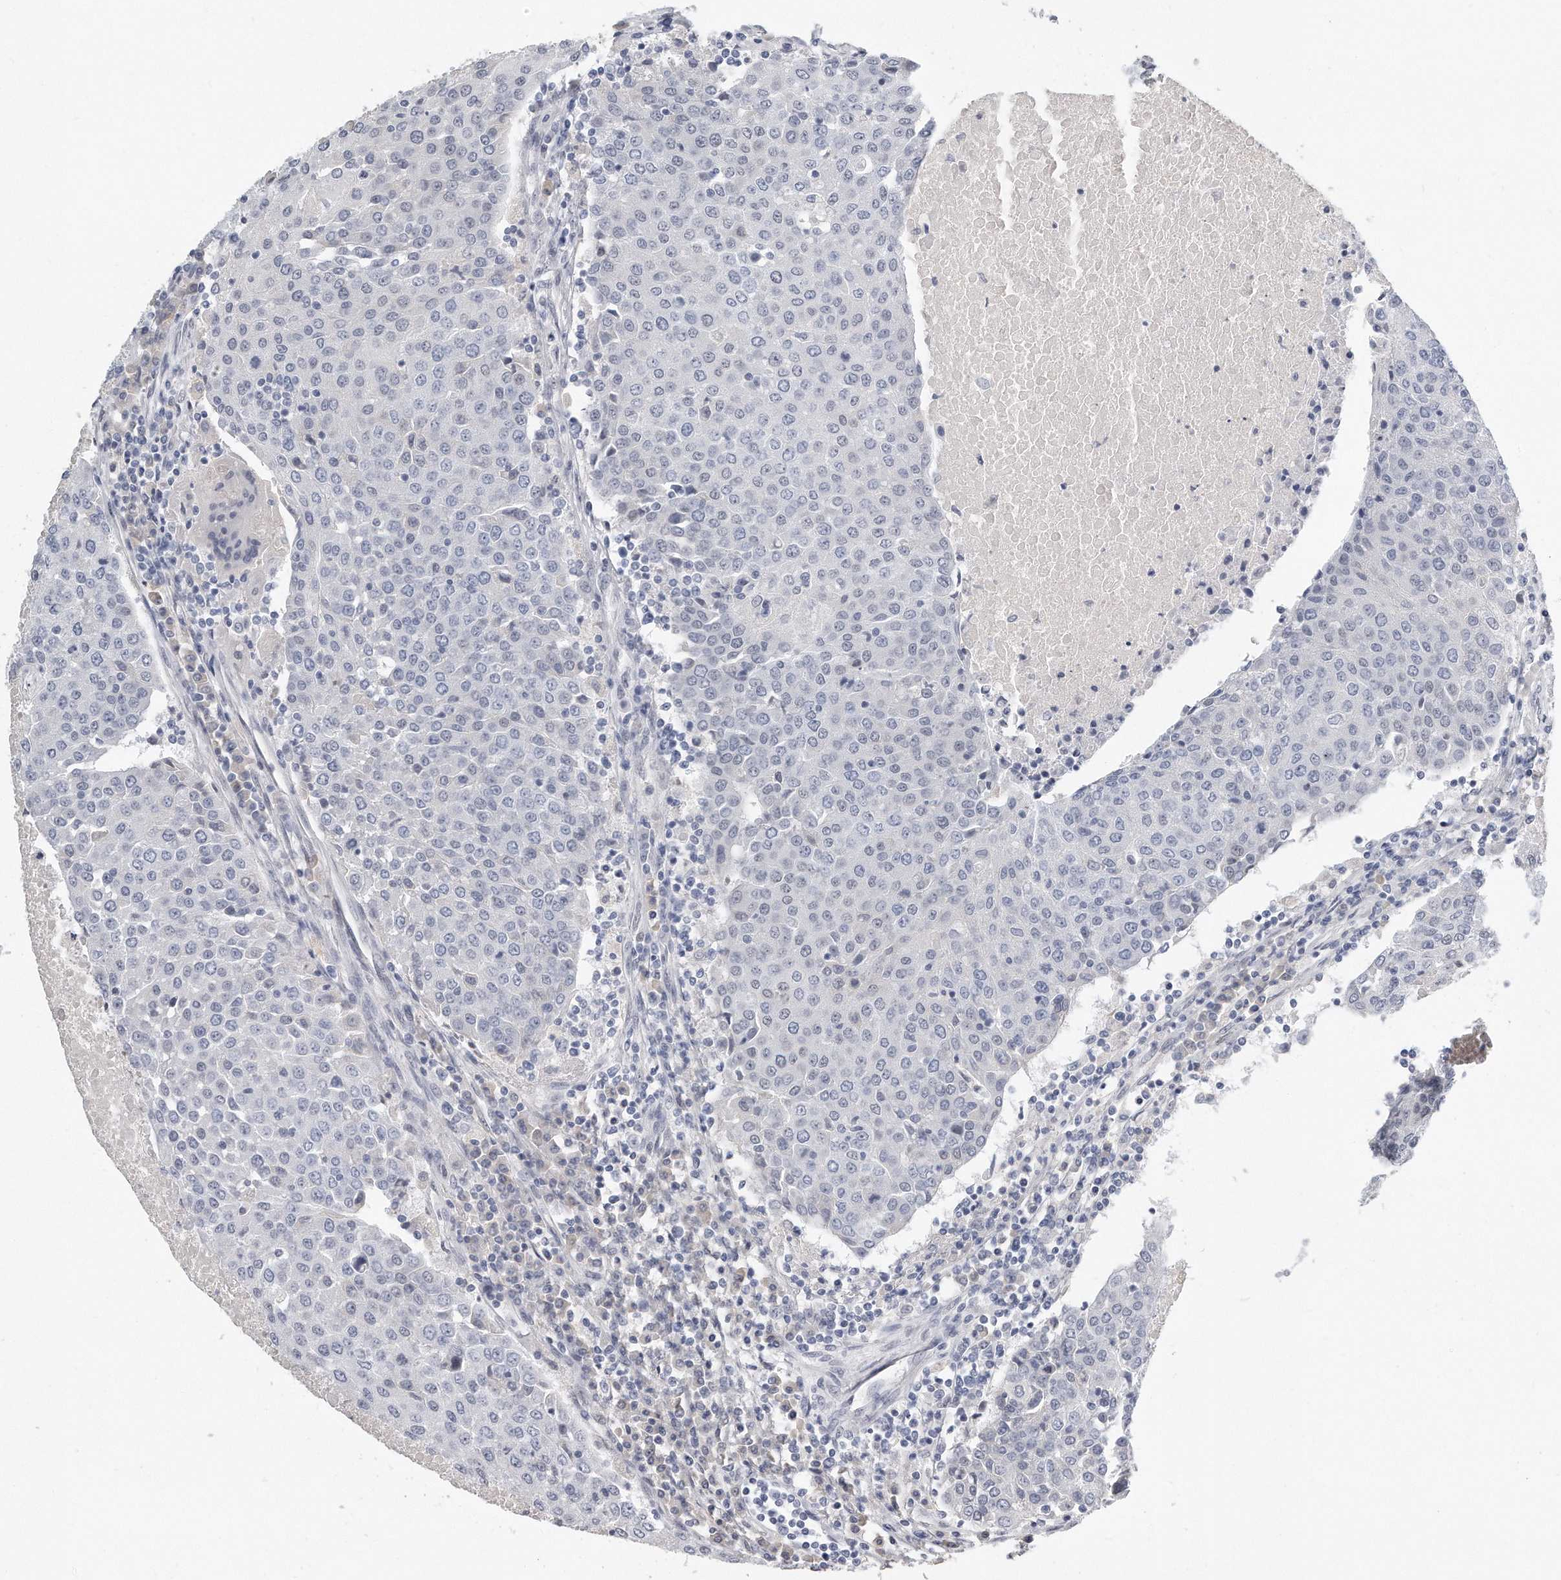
{"staining": {"intensity": "negative", "quantity": "none", "location": "none"}, "tissue": "urothelial cancer", "cell_type": "Tumor cells", "image_type": "cancer", "snomed": [{"axis": "morphology", "description": "Urothelial carcinoma, High grade"}, {"axis": "topography", "description": "Urinary bladder"}], "caption": "Immunohistochemistry photomicrograph of neoplastic tissue: urothelial carcinoma (high-grade) stained with DAB shows no significant protein expression in tumor cells. (Stains: DAB IHC with hematoxylin counter stain, Microscopy: brightfield microscopy at high magnification).", "gene": "CTBP2", "patient": {"sex": "female", "age": 85}}